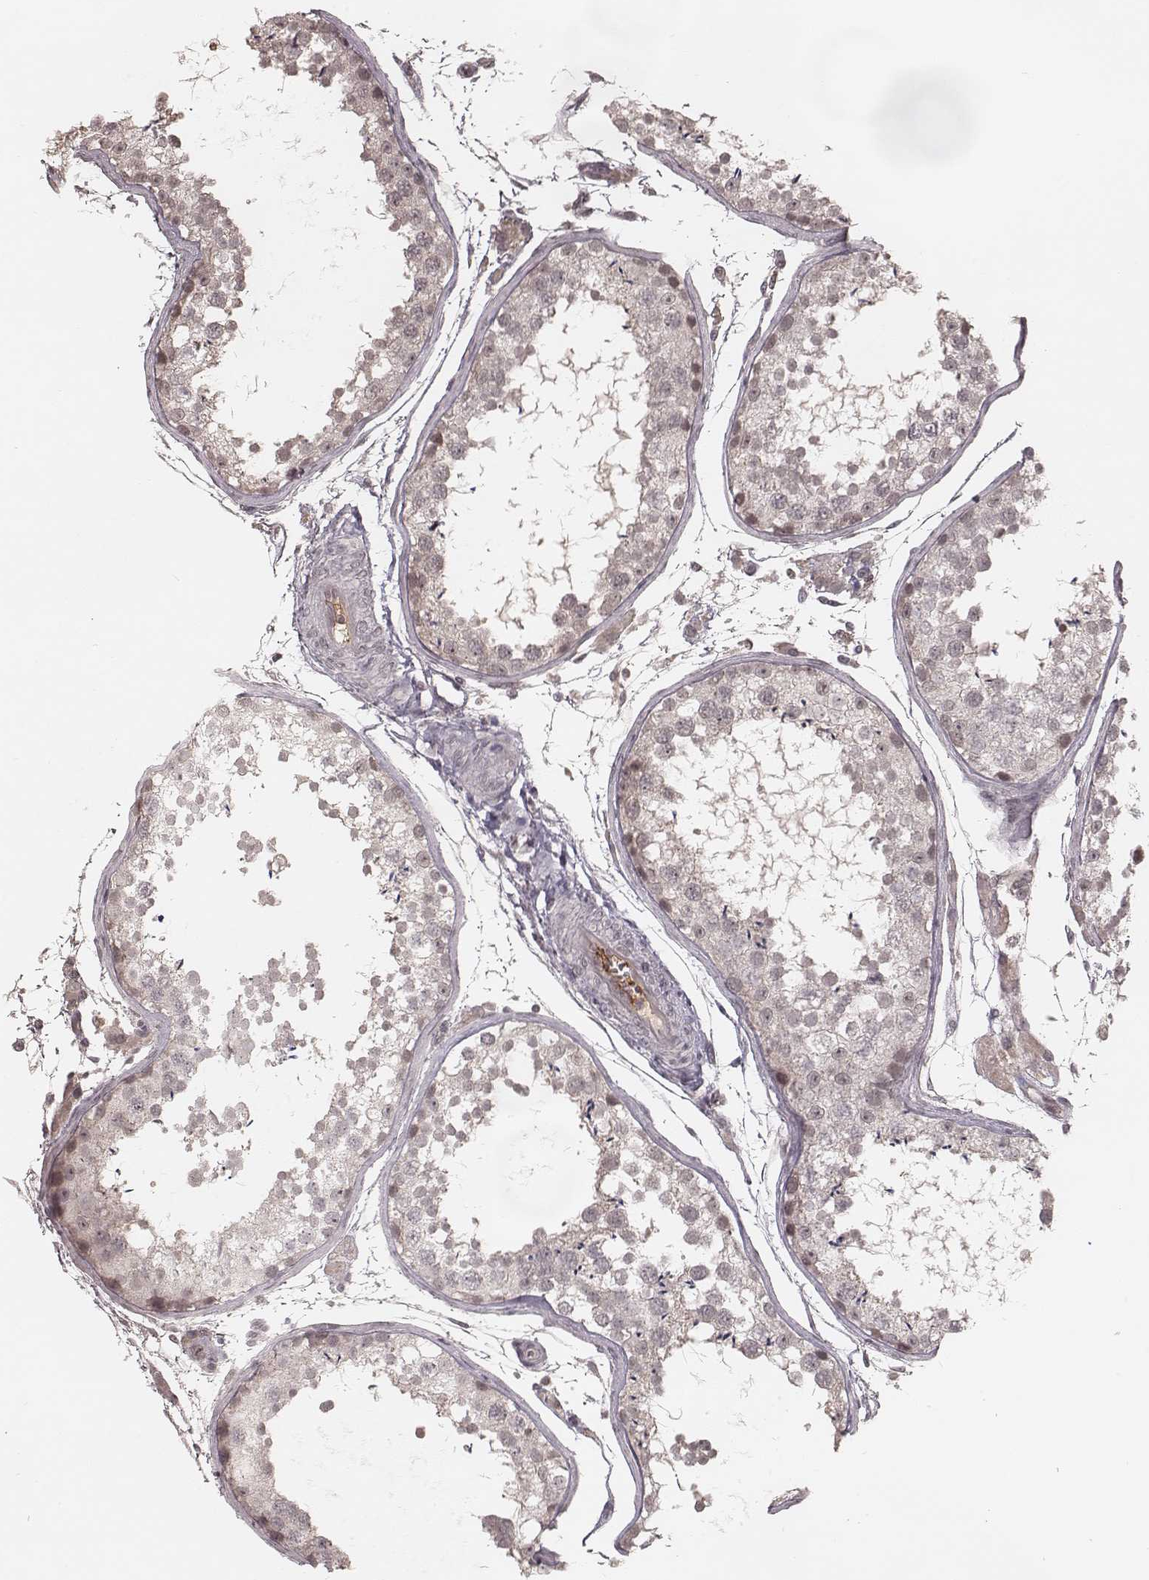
{"staining": {"intensity": "weak", "quantity": "<25%", "location": "cytoplasmic/membranous"}, "tissue": "testis", "cell_type": "Cells in seminiferous ducts", "image_type": "normal", "snomed": [{"axis": "morphology", "description": "Normal tissue, NOS"}, {"axis": "topography", "description": "Testis"}], "caption": "Immunohistochemistry (IHC) micrograph of normal human testis stained for a protein (brown), which displays no staining in cells in seminiferous ducts.", "gene": "IL5", "patient": {"sex": "male", "age": 29}}